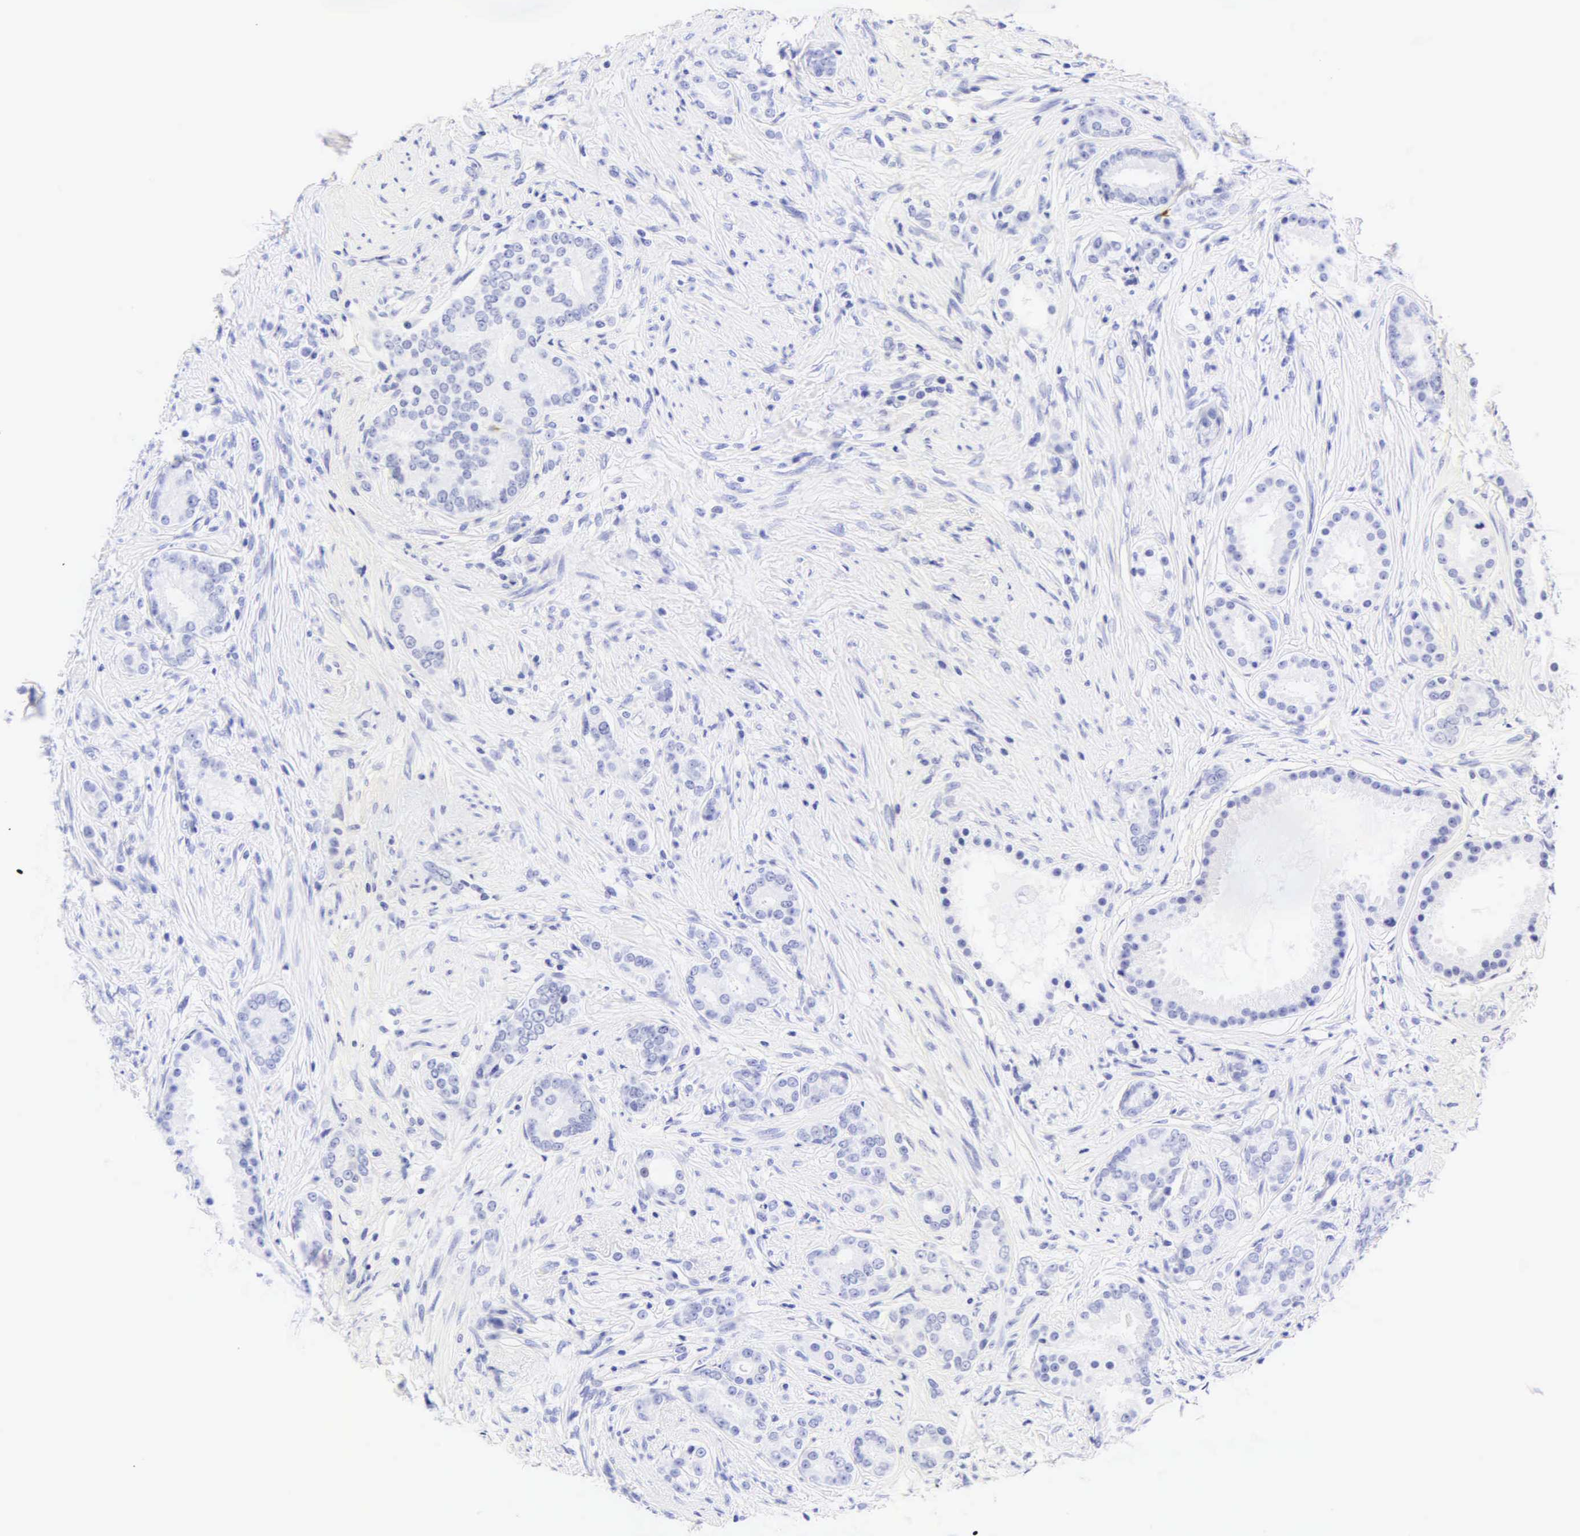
{"staining": {"intensity": "negative", "quantity": "none", "location": "none"}, "tissue": "prostate cancer", "cell_type": "Tumor cells", "image_type": "cancer", "snomed": [{"axis": "morphology", "description": "Adenocarcinoma, Medium grade"}, {"axis": "topography", "description": "Prostate"}], "caption": "DAB (3,3'-diaminobenzidine) immunohistochemical staining of medium-grade adenocarcinoma (prostate) exhibits no significant expression in tumor cells.", "gene": "KRT20", "patient": {"sex": "male", "age": 59}}